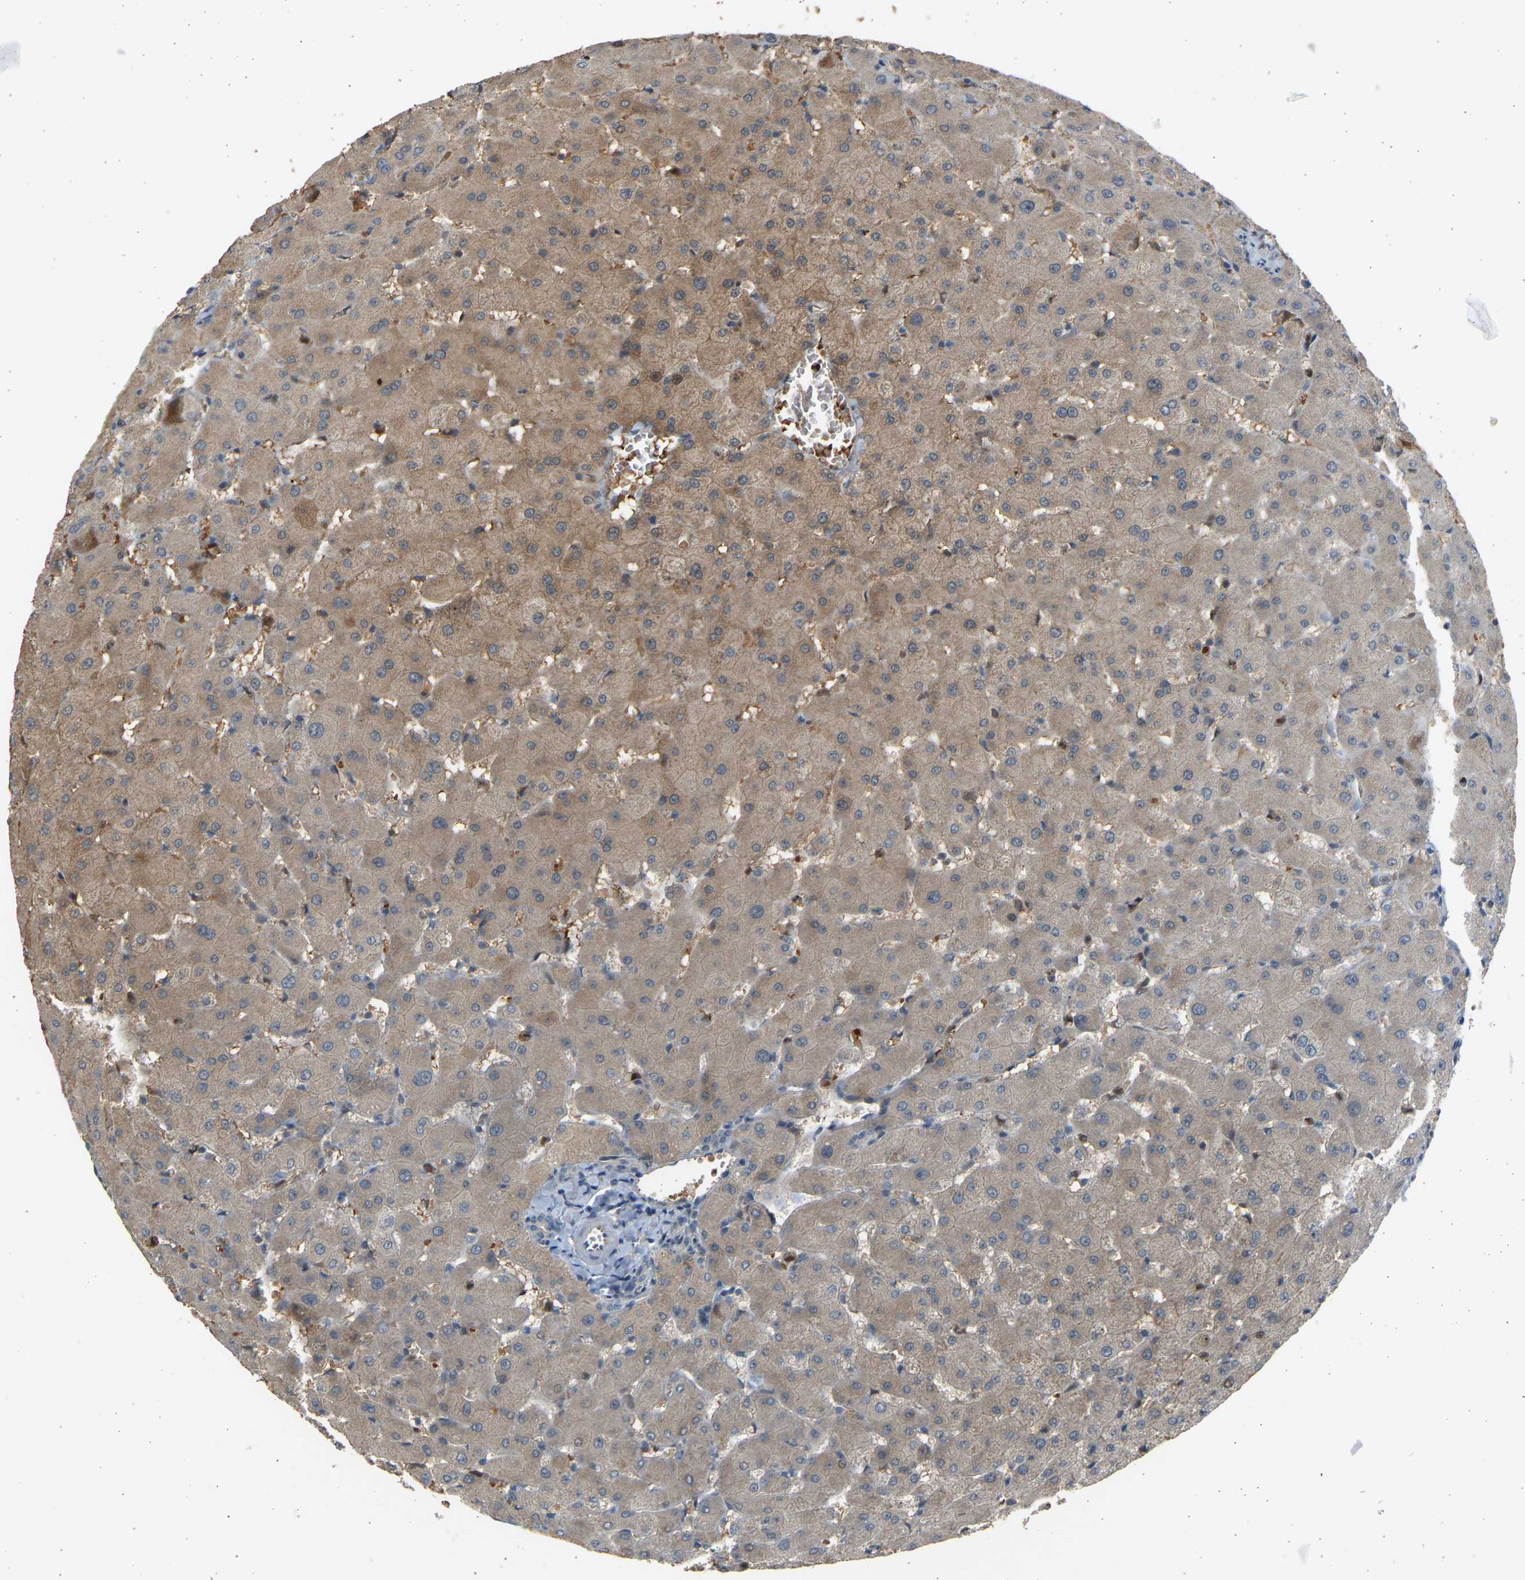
{"staining": {"intensity": "negative", "quantity": "none", "location": "none"}, "tissue": "liver", "cell_type": "Cholangiocytes", "image_type": "normal", "snomed": [{"axis": "morphology", "description": "Normal tissue, NOS"}, {"axis": "topography", "description": "Liver"}], "caption": "Immunohistochemical staining of normal human liver displays no significant positivity in cholangiocytes.", "gene": "BIRC2", "patient": {"sex": "female", "age": 63}}